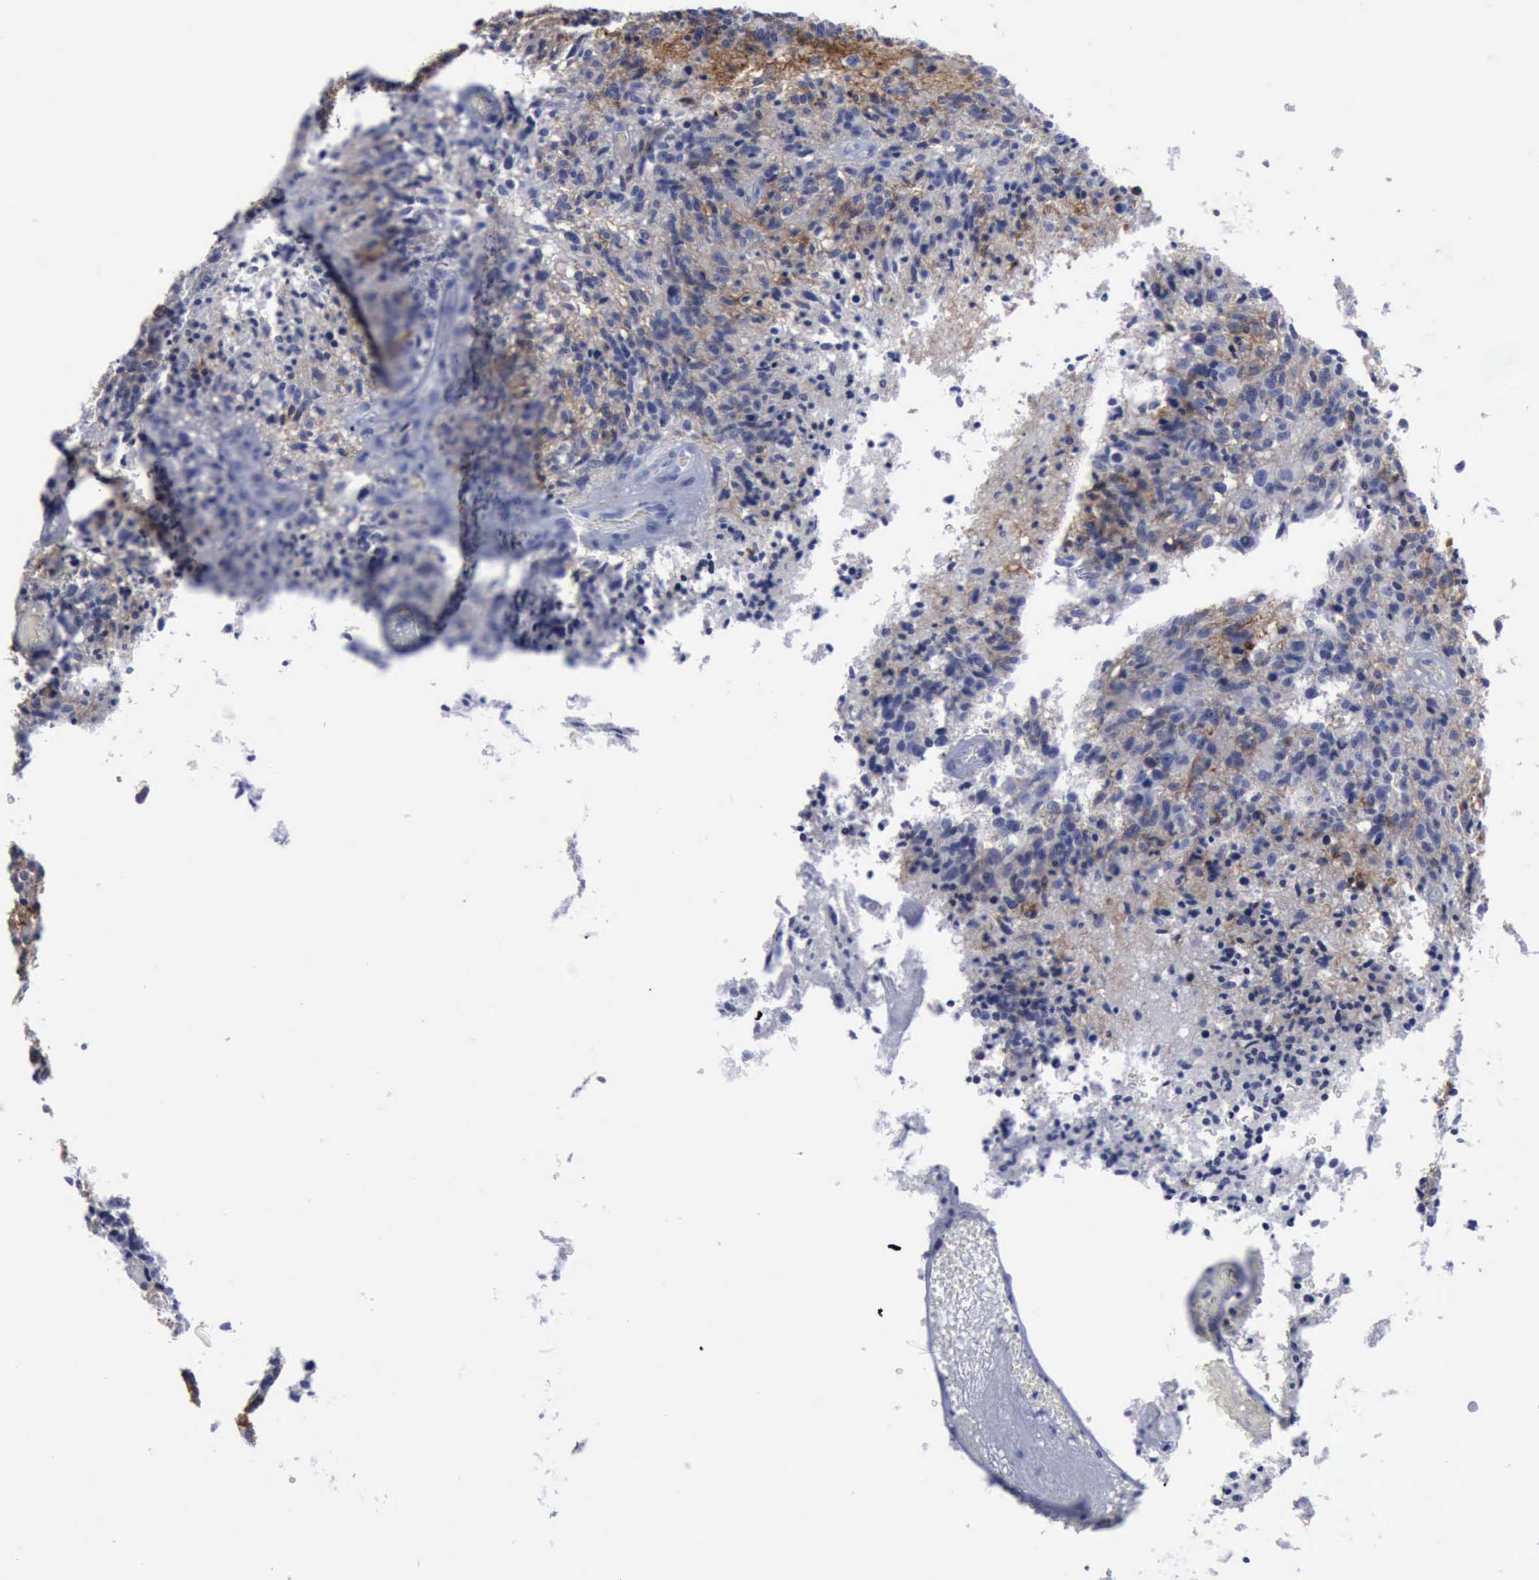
{"staining": {"intensity": "negative", "quantity": "none", "location": "none"}, "tissue": "glioma", "cell_type": "Tumor cells", "image_type": "cancer", "snomed": [{"axis": "morphology", "description": "Glioma, malignant, High grade"}, {"axis": "topography", "description": "Brain"}], "caption": "Immunohistochemistry (IHC) image of glioma stained for a protein (brown), which displays no positivity in tumor cells.", "gene": "NGFR", "patient": {"sex": "male", "age": 36}}